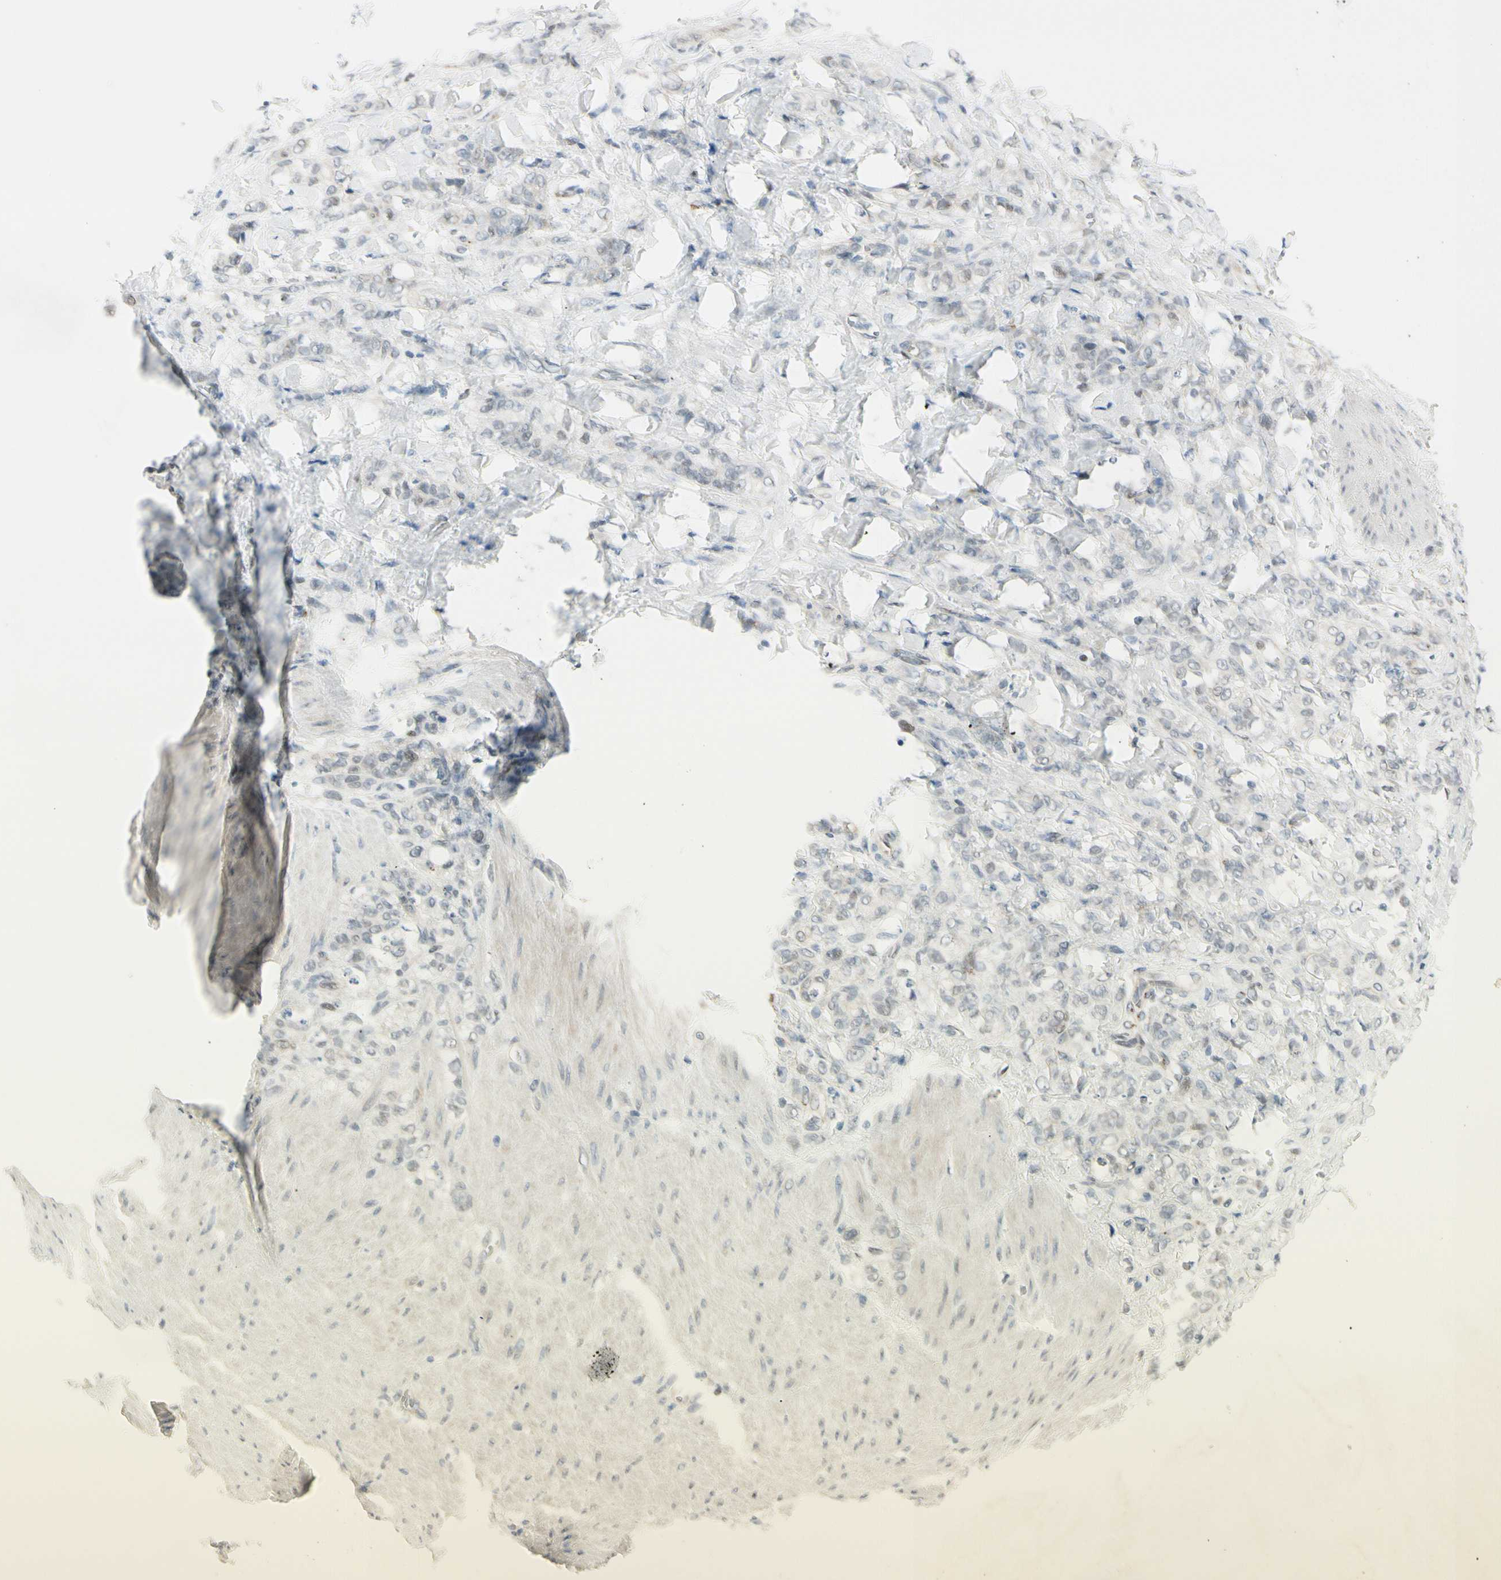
{"staining": {"intensity": "negative", "quantity": "none", "location": "none"}, "tissue": "stomach cancer", "cell_type": "Tumor cells", "image_type": "cancer", "snomed": [{"axis": "morphology", "description": "Adenocarcinoma, NOS"}, {"axis": "topography", "description": "Stomach"}], "caption": "A high-resolution histopathology image shows immunohistochemistry staining of stomach adenocarcinoma, which displays no significant staining in tumor cells.", "gene": "B4GALNT1", "patient": {"sex": "male", "age": 82}}